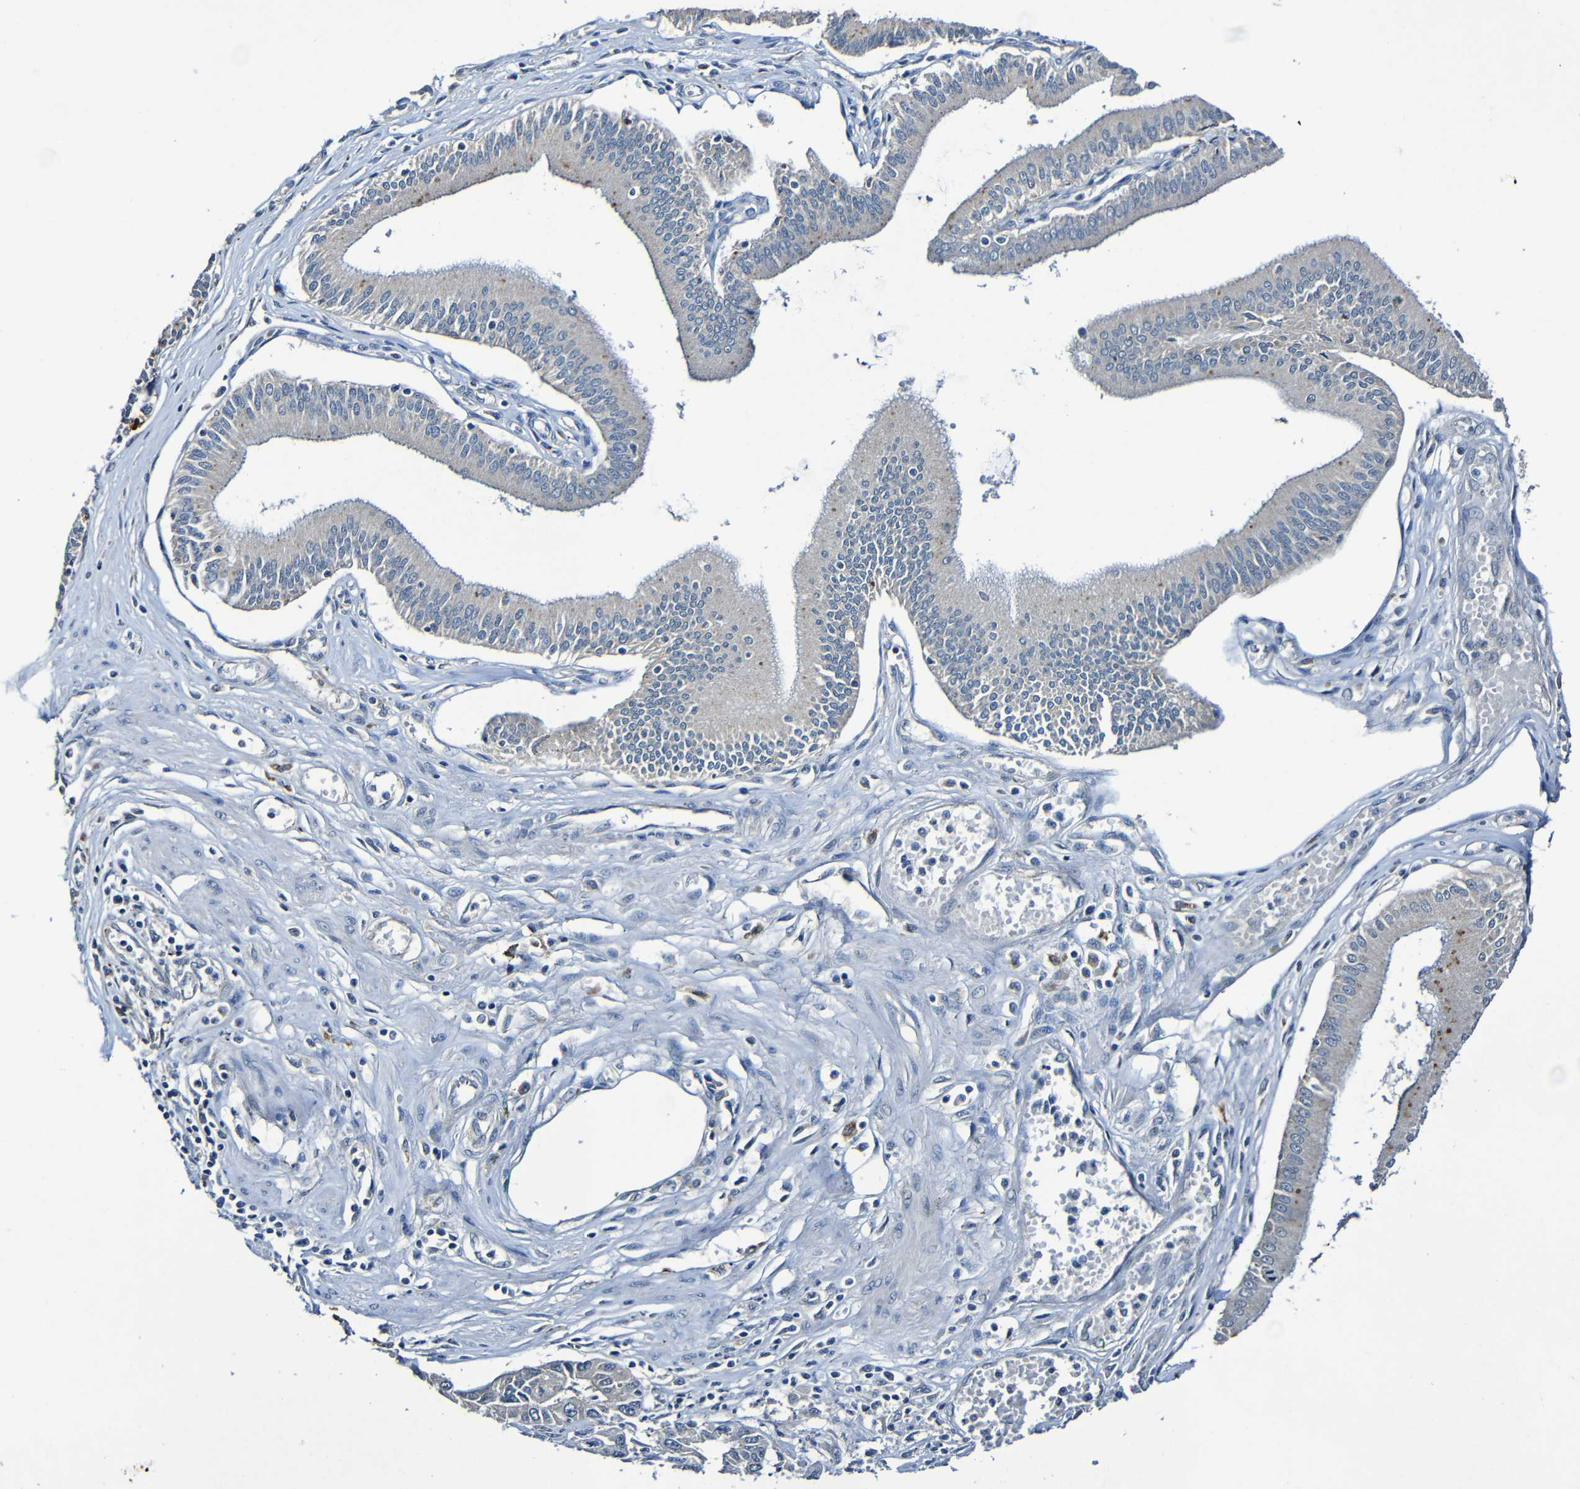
{"staining": {"intensity": "negative", "quantity": "none", "location": "none"}, "tissue": "pancreatic cancer", "cell_type": "Tumor cells", "image_type": "cancer", "snomed": [{"axis": "morphology", "description": "Adenocarcinoma, NOS"}, {"axis": "topography", "description": "Pancreas"}], "caption": "A photomicrograph of human pancreatic cancer (adenocarcinoma) is negative for staining in tumor cells. (DAB (3,3'-diaminobenzidine) immunohistochemistry with hematoxylin counter stain).", "gene": "LRRC70", "patient": {"sex": "male", "age": 56}}